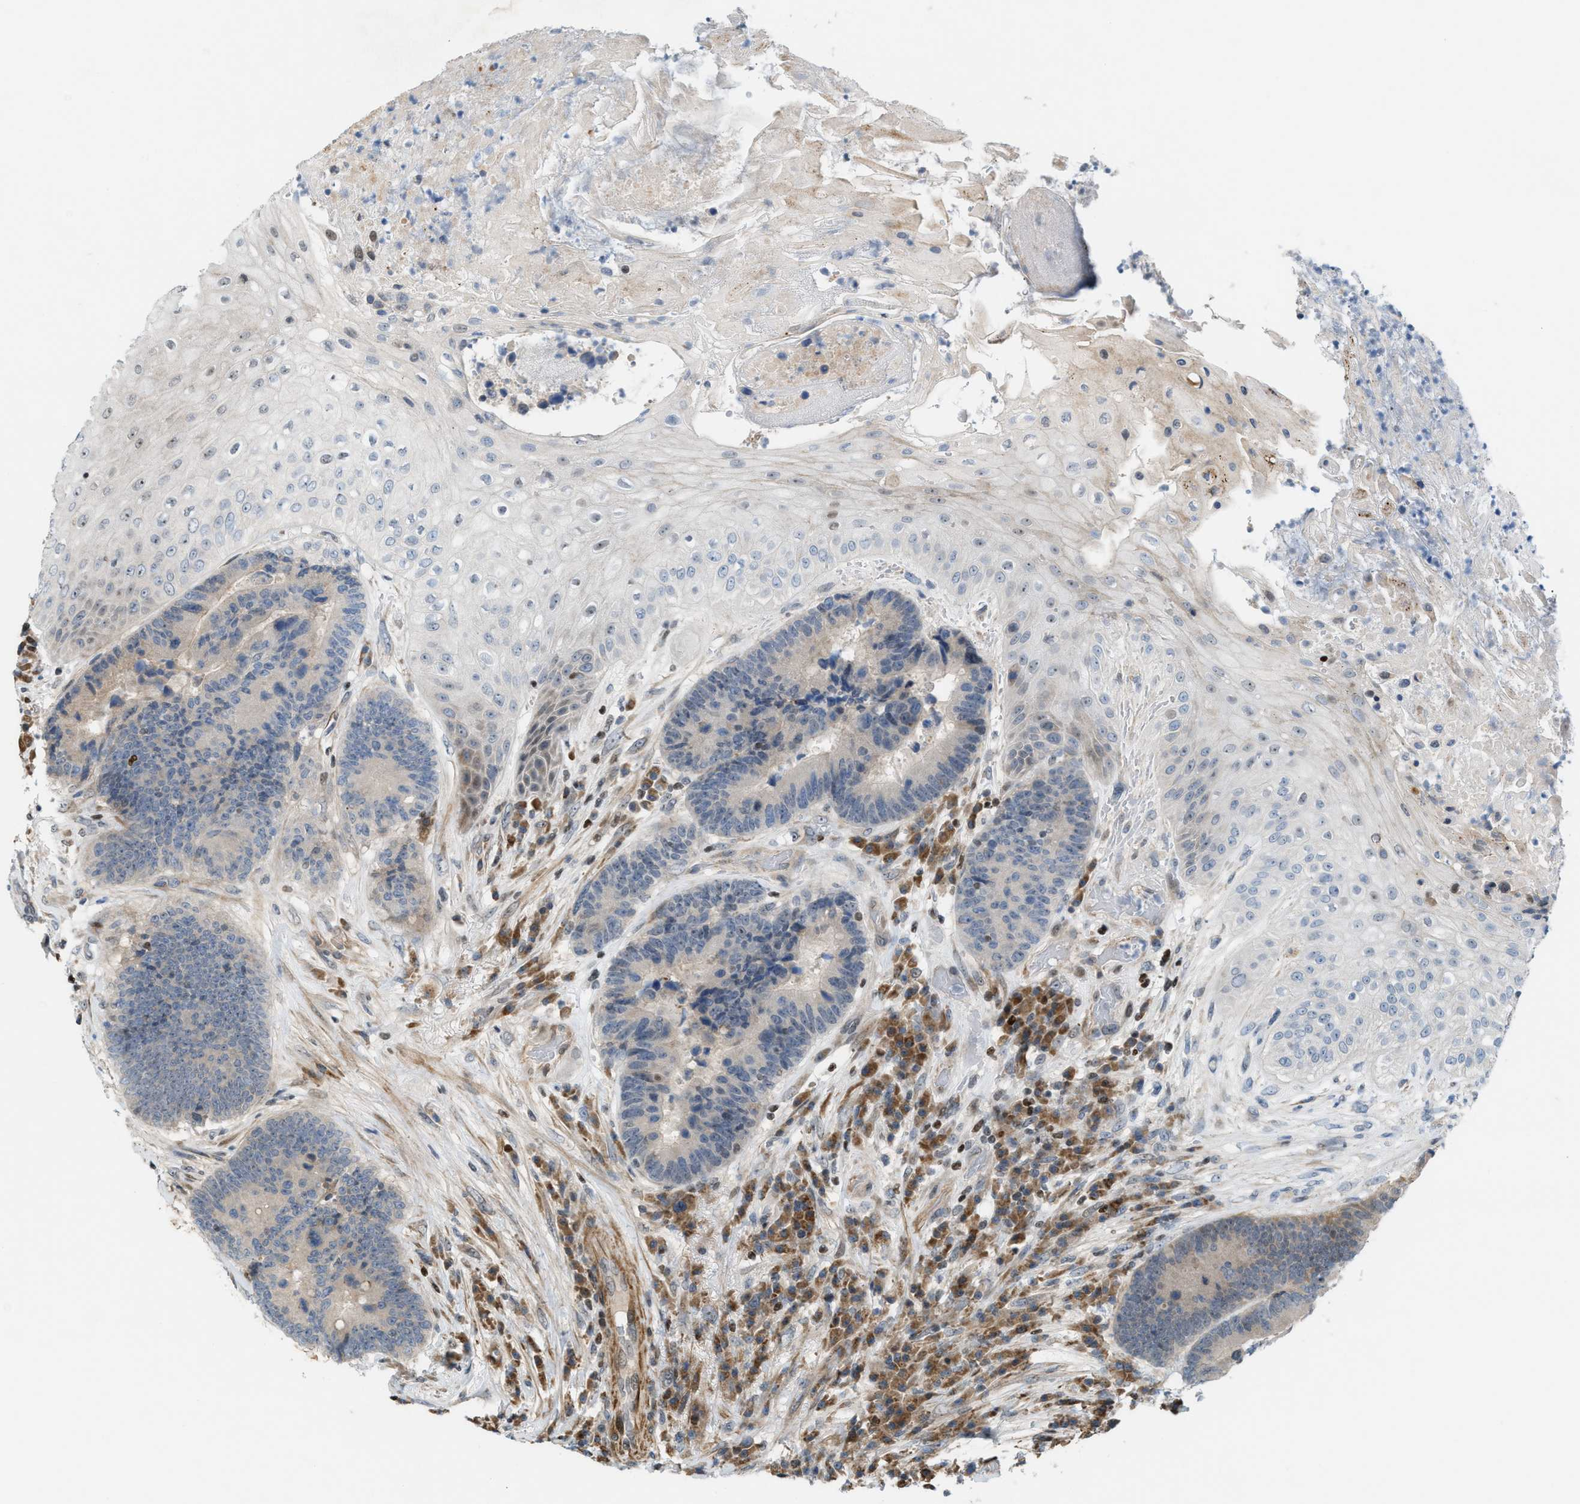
{"staining": {"intensity": "negative", "quantity": "none", "location": "none"}, "tissue": "colorectal cancer", "cell_type": "Tumor cells", "image_type": "cancer", "snomed": [{"axis": "morphology", "description": "Adenocarcinoma, NOS"}, {"axis": "topography", "description": "Rectum"}, {"axis": "topography", "description": "Anal"}], "caption": "The histopathology image displays no staining of tumor cells in adenocarcinoma (colorectal). Nuclei are stained in blue.", "gene": "ZNF276", "patient": {"sex": "female", "age": 89}}